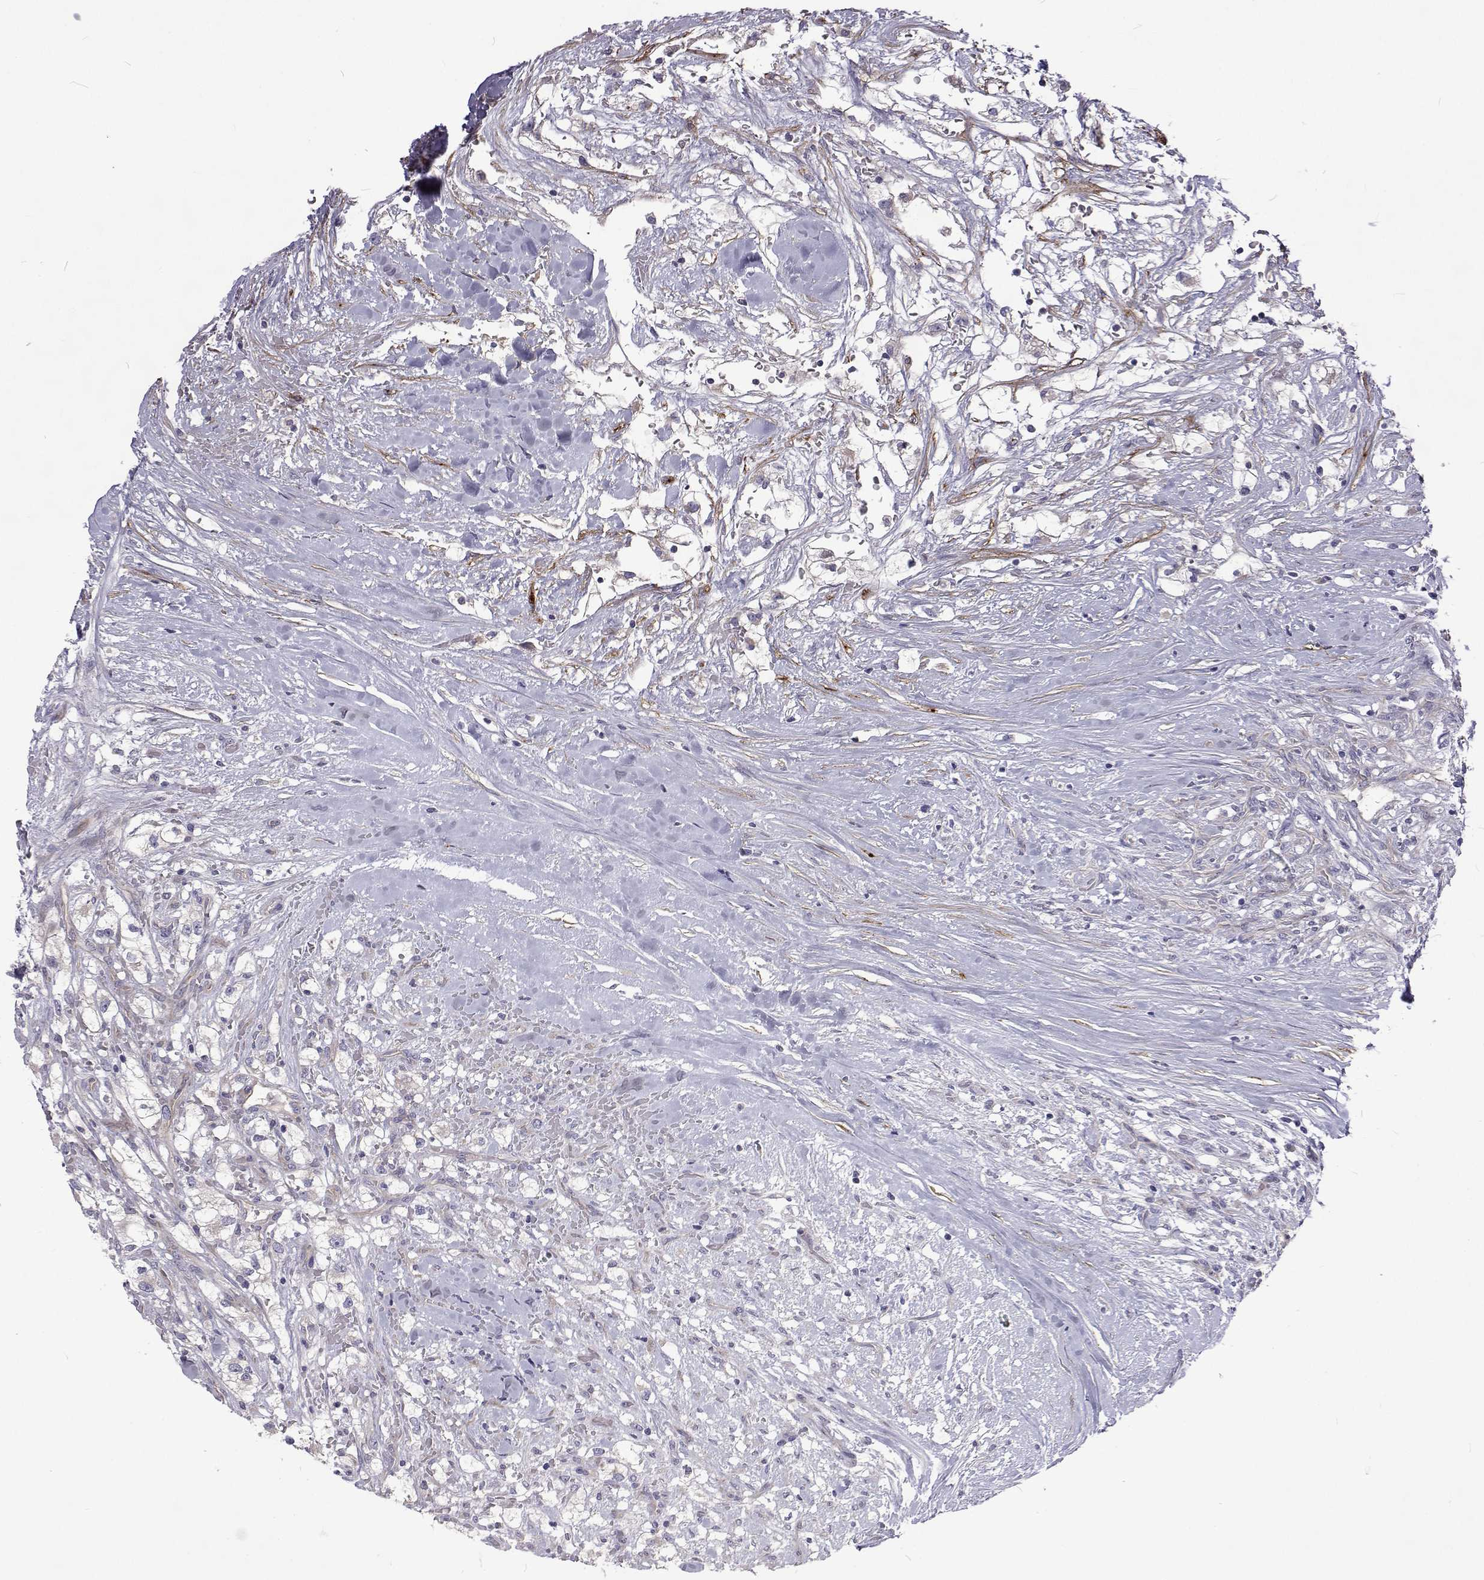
{"staining": {"intensity": "negative", "quantity": "none", "location": "none"}, "tissue": "renal cancer", "cell_type": "Tumor cells", "image_type": "cancer", "snomed": [{"axis": "morphology", "description": "Adenocarcinoma, NOS"}, {"axis": "topography", "description": "Kidney"}], "caption": "Micrograph shows no protein expression in tumor cells of renal adenocarcinoma tissue.", "gene": "NPR3", "patient": {"sex": "male", "age": 59}}